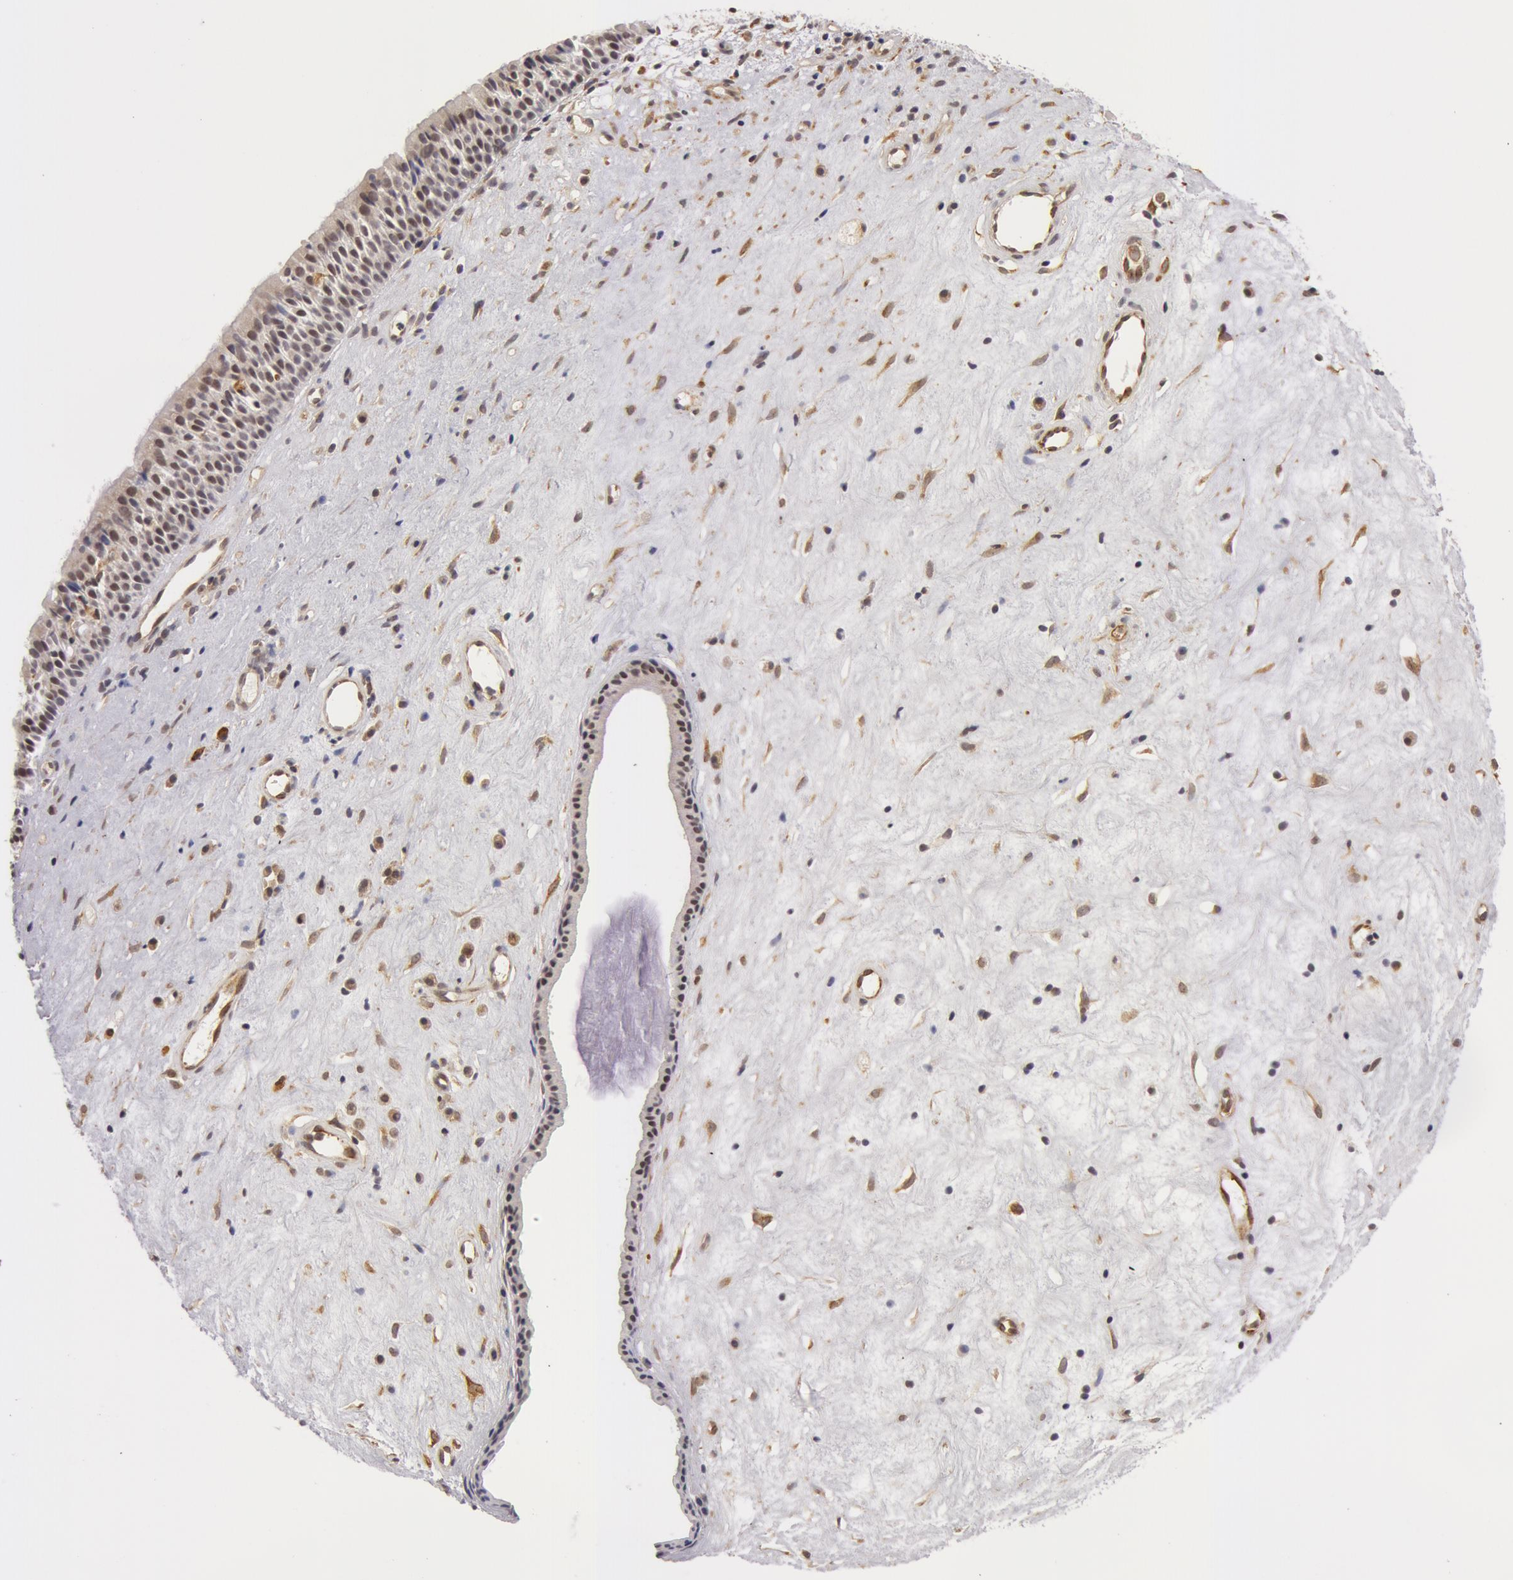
{"staining": {"intensity": "weak", "quantity": "<25%", "location": "nuclear"}, "tissue": "nasopharynx", "cell_type": "Respiratory epithelial cells", "image_type": "normal", "snomed": [{"axis": "morphology", "description": "Normal tissue, NOS"}, {"axis": "topography", "description": "Nasopharynx"}], "caption": "Immunohistochemistry photomicrograph of normal nasopharynx: nasopharynx stained with DAB (3,3'-diaminobenzidine) shows no significant protein positivity in respiratory epithelial cells. (DAB (3,3'-diaminobenzidine) IHC, high magnification).", "gene": "SYTL4", "patient": {"sex": "female", "age": 78}}